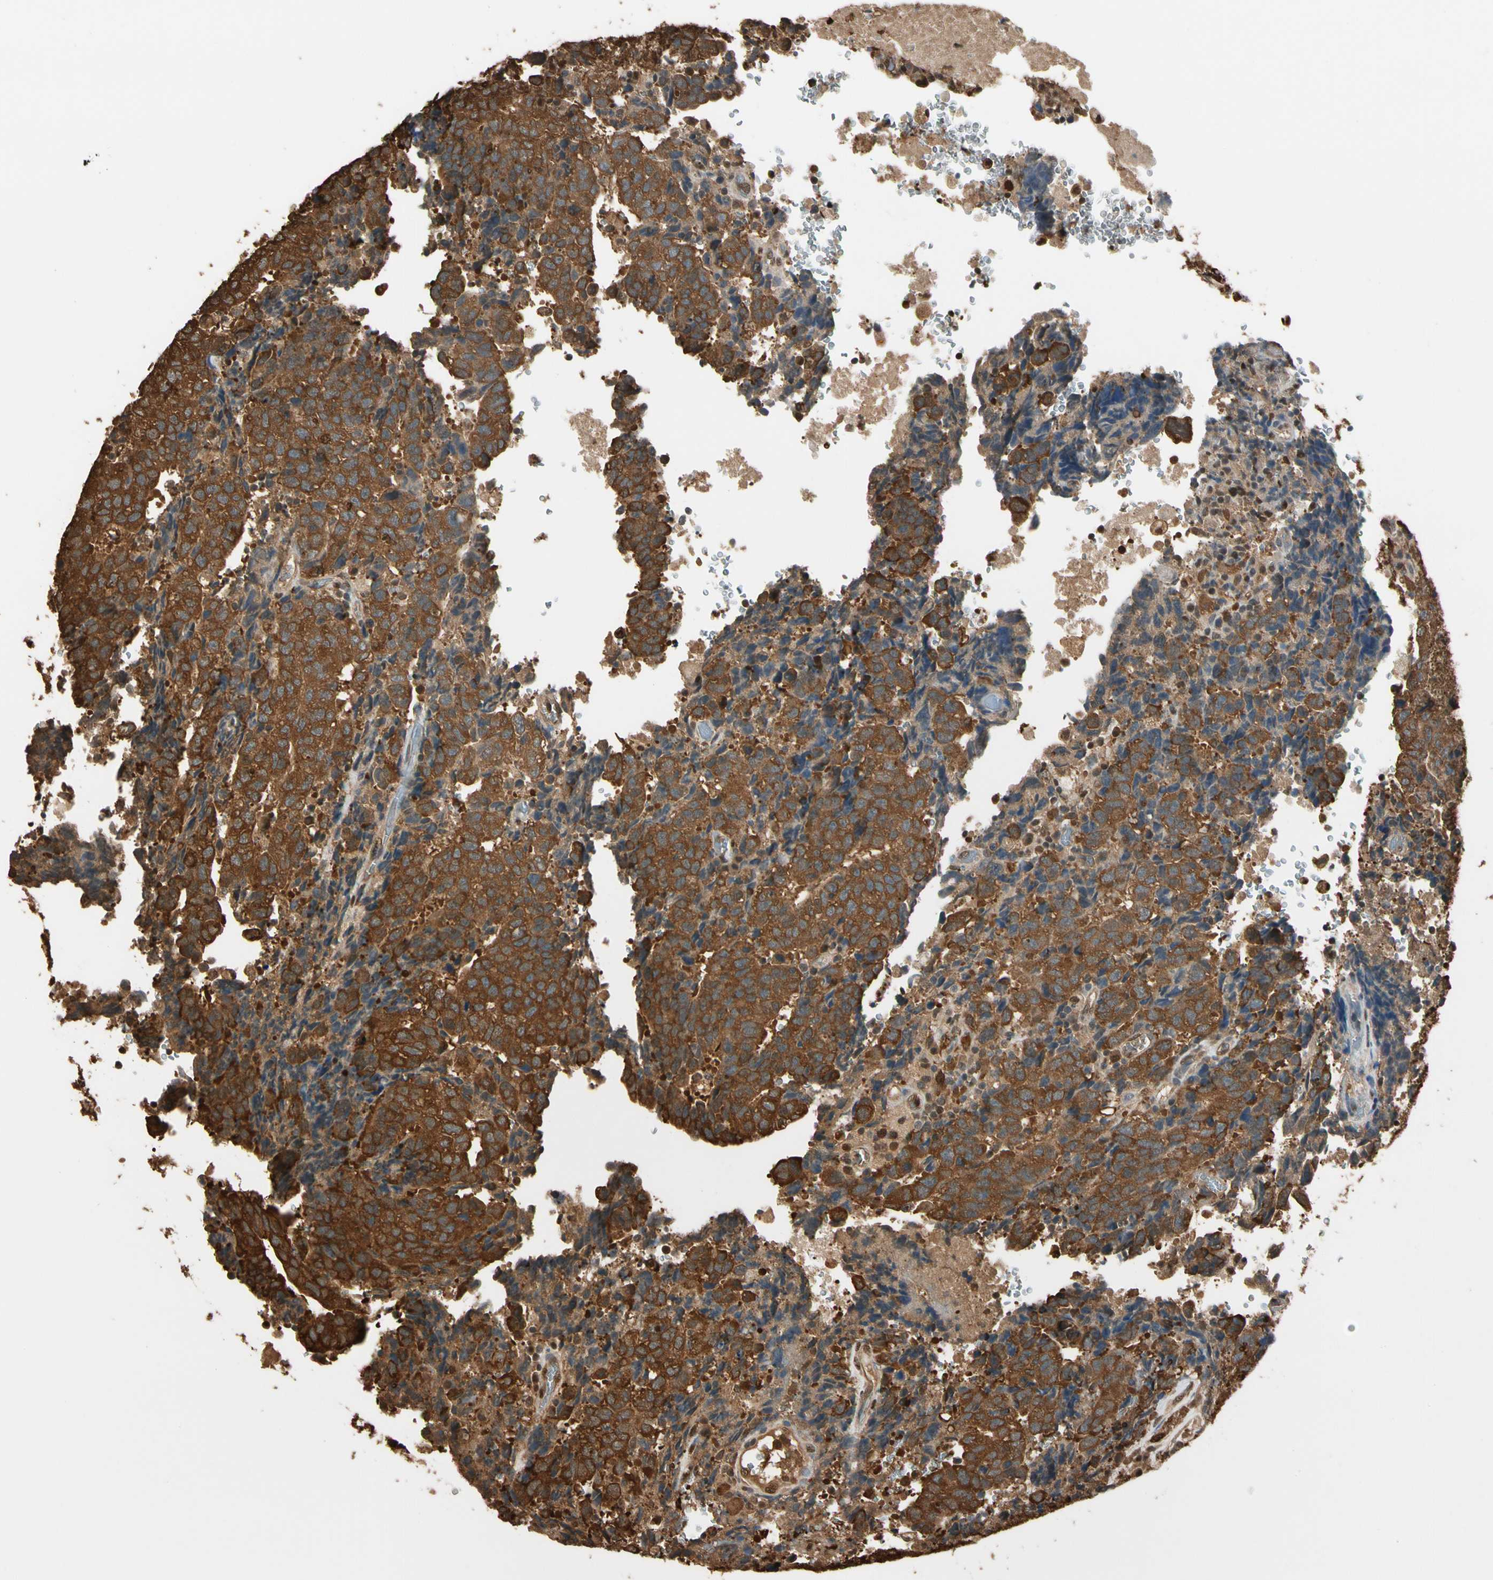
{"staining": {"intensity": "strong", "quantity": ">75%", "location": "cytoplasmic/membranous"}, "tissue": "testis cancer", "cell_type": "Tumor cells", "image_type": "cancer", "snomed": [{"axis": "morphology", "description": "Necrosis, NOS"}, {"axis": "morphology", "description": "Carcinoma, Embryonal, NOS"}, {"axis": "topography", "description": "Testis"}], "caption": "The photomicrograph reveals staining of embryonal carcinoma (testis), revealing strong cytoplasmic/membranous protein positivity (brown color) within tumor cells. The protein of interest is shown in brown color, while the nuclei are stained blue.", "gene": "PNCK", "patient": {"sex": "male", "age": 19}}